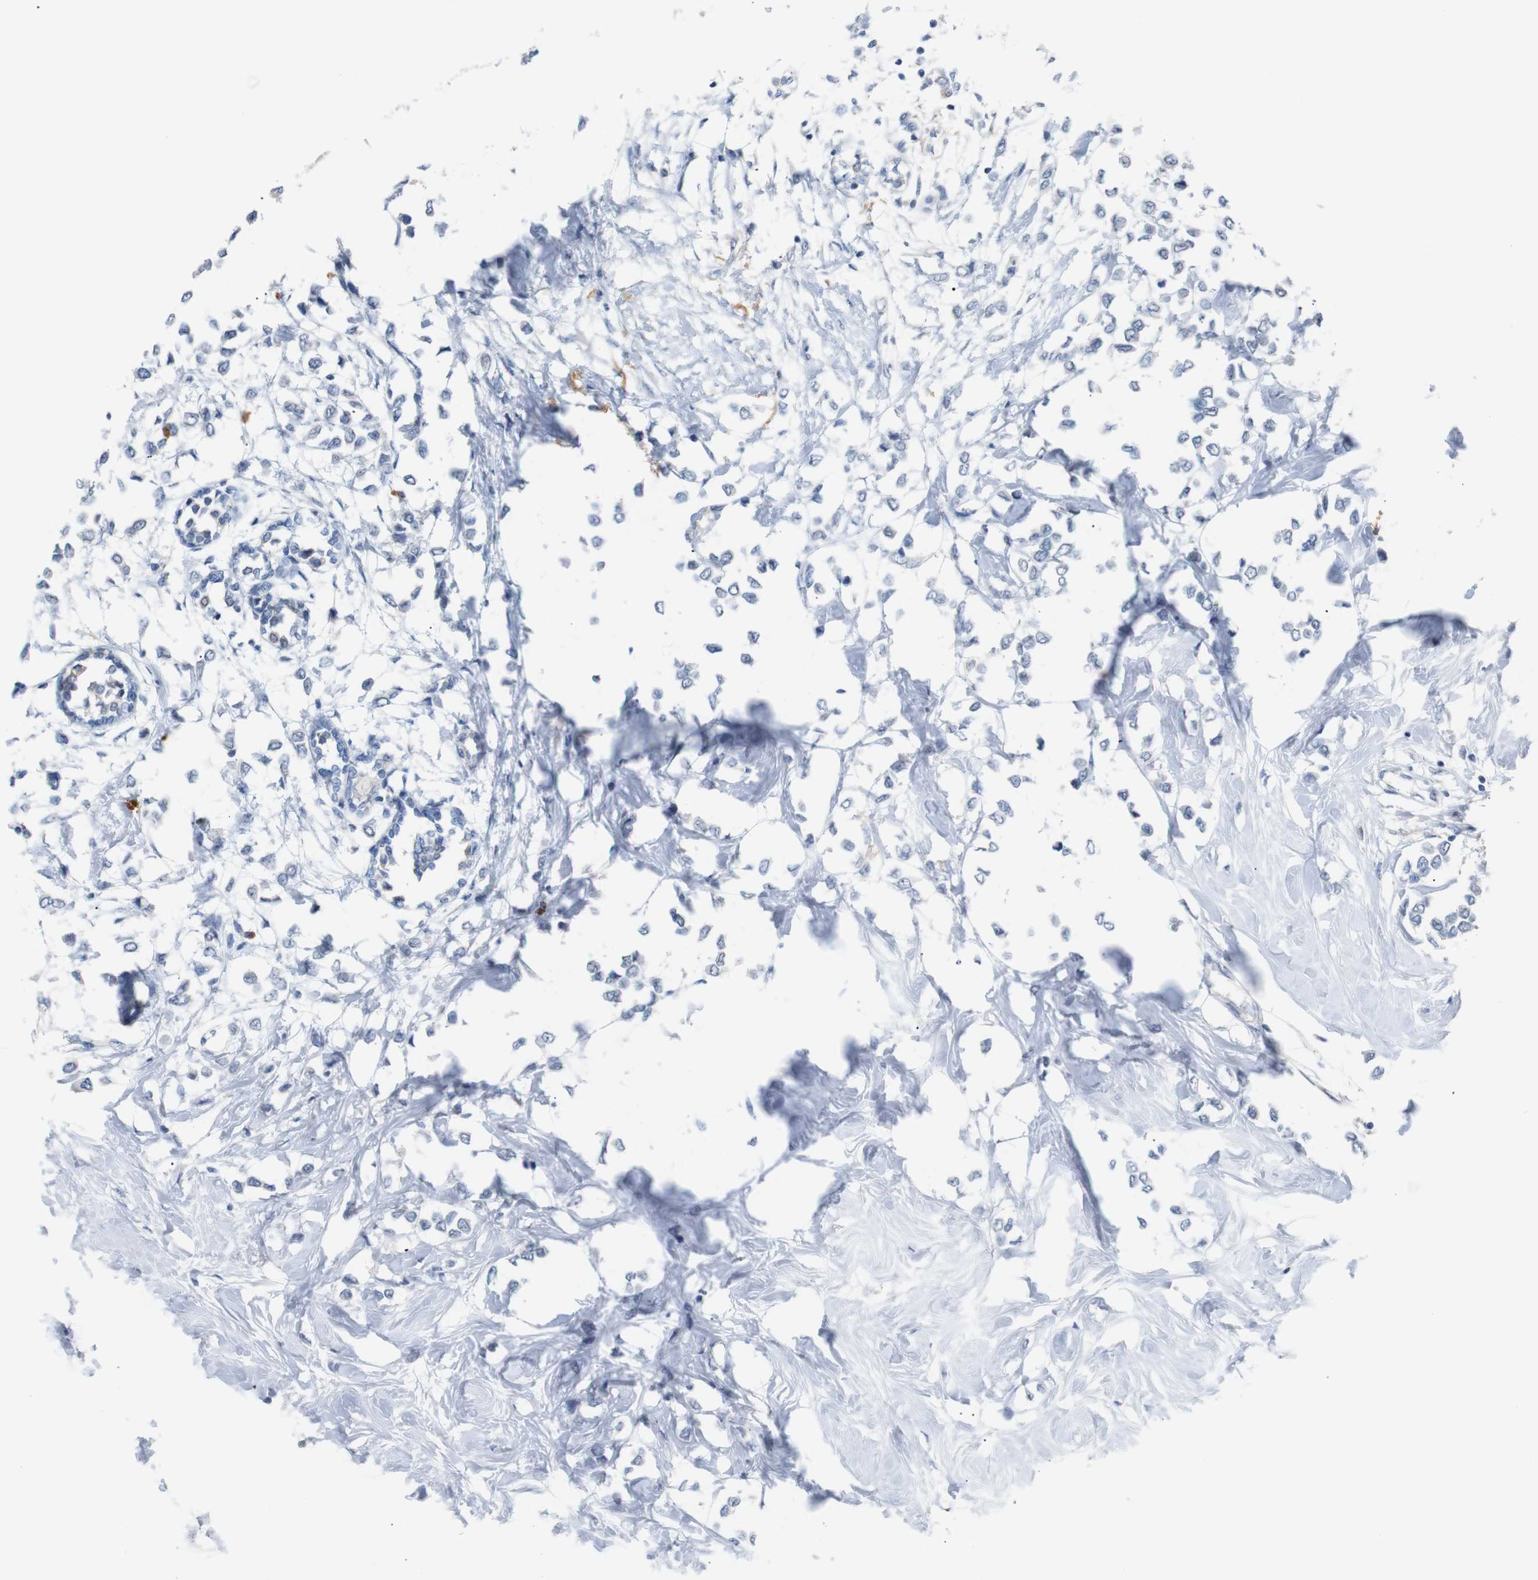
{"staining": {"intensity": "negative", "quantity": "none", "location": "none"}, "tissue": "breast cancer", "cell_type": "Tumor cells", "image_type": "cancer", "snomed": [{"axis": "morphology", "description": "Lobular carcinoma"}, {"axis": "topography", "description": "Breast"}], "caption": "Photomicrograph shows no significant protein expression in tumor cells of lobular carcinoma (breast).", "gene": "CHRM5", "patient": {"sex": "female", "age": 51}}